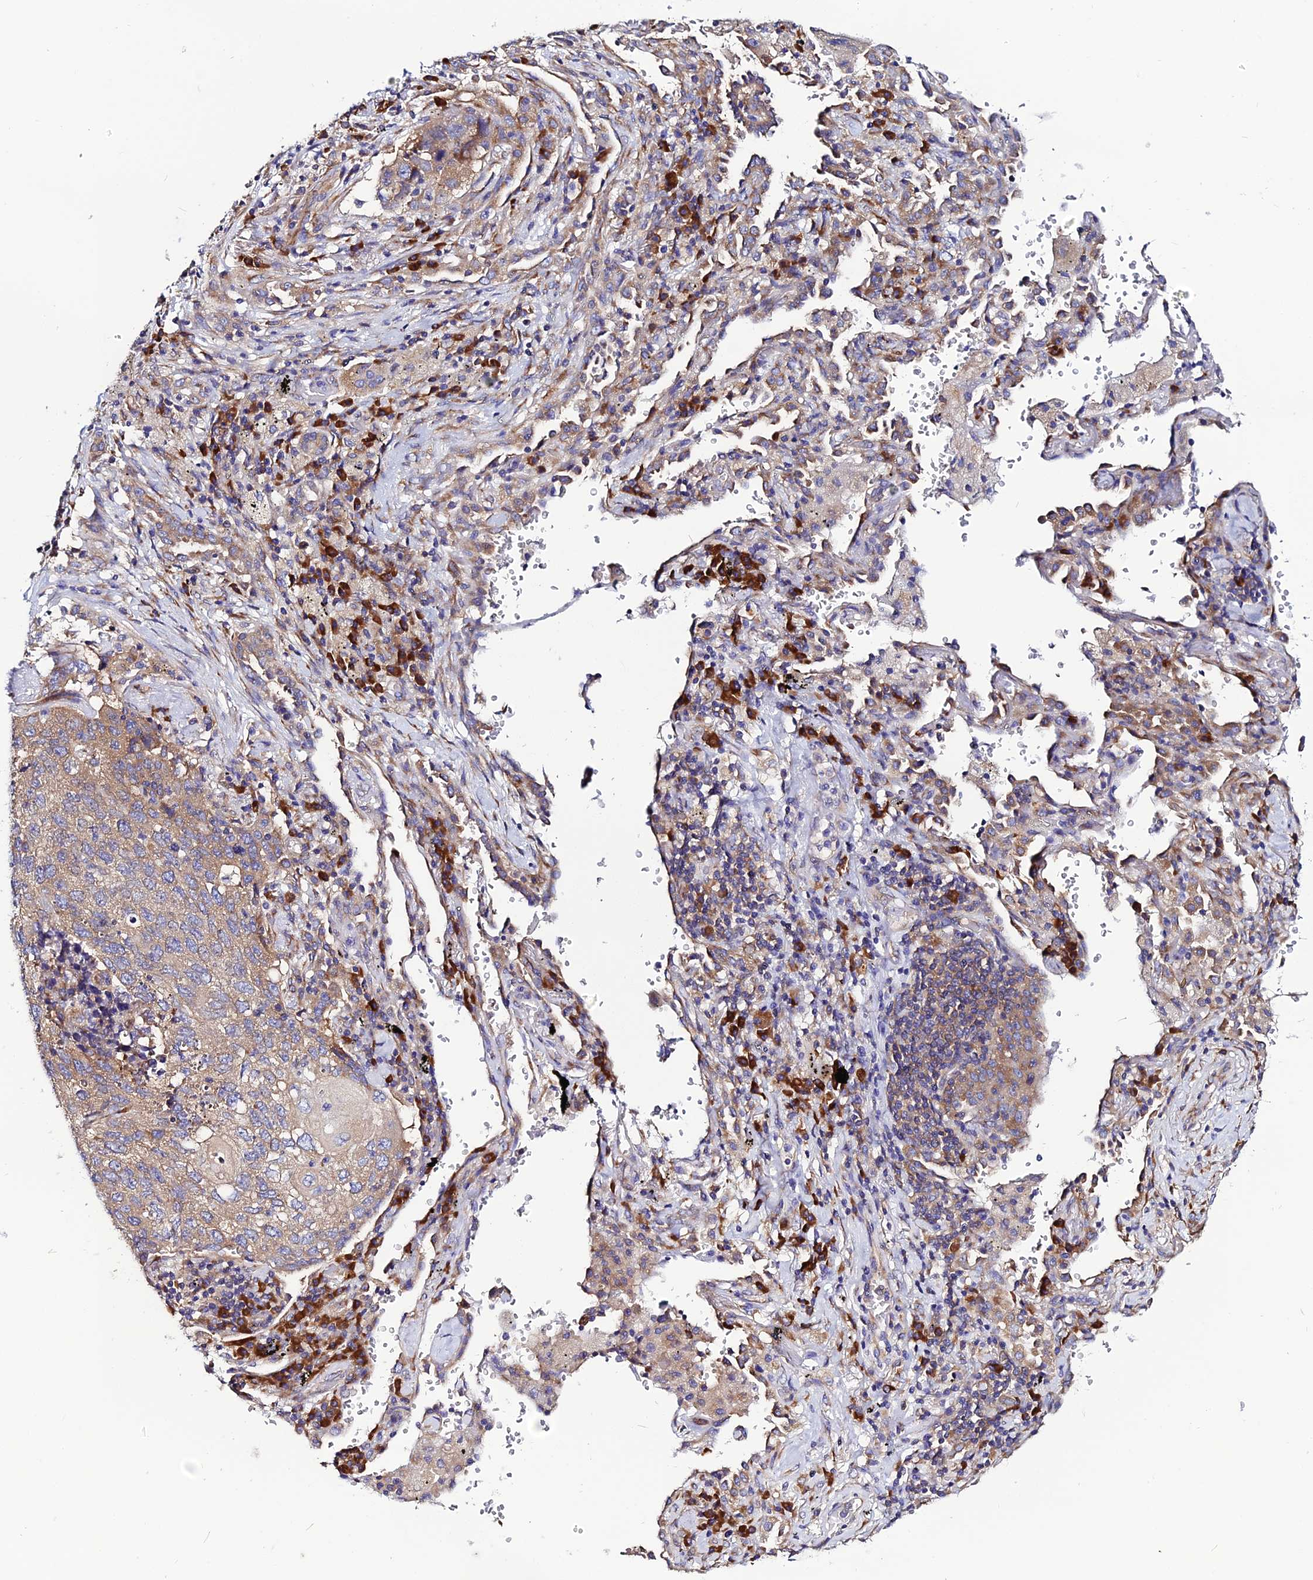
{"staining": {"intensity": "moderate", "quantity": ">75%", "location": "cytoplasmic/membranous"}, "tissue": "lung cancer", "cell_type": "Tumor cells", "image_type": "cancer", "snomed": [{"axis": "morphology", "description": "Squamous cell carcinoma, NOS"}, {"axis": "topography", "description": "Lung"}], "caption": "Lung squamous cell carcinoma stained for a protein shows moderate cytoplasmic/membranous positivity in tumor cells. The staining was performed using DAB (3,3'-diaminobenzidine) to visualize the protein expression in brown, while the nuclei were stained in blue with hematoxylin (Magnification: 20x).", "gene": "EEF1G", "patient": {"sex": "female", "age": 63}}